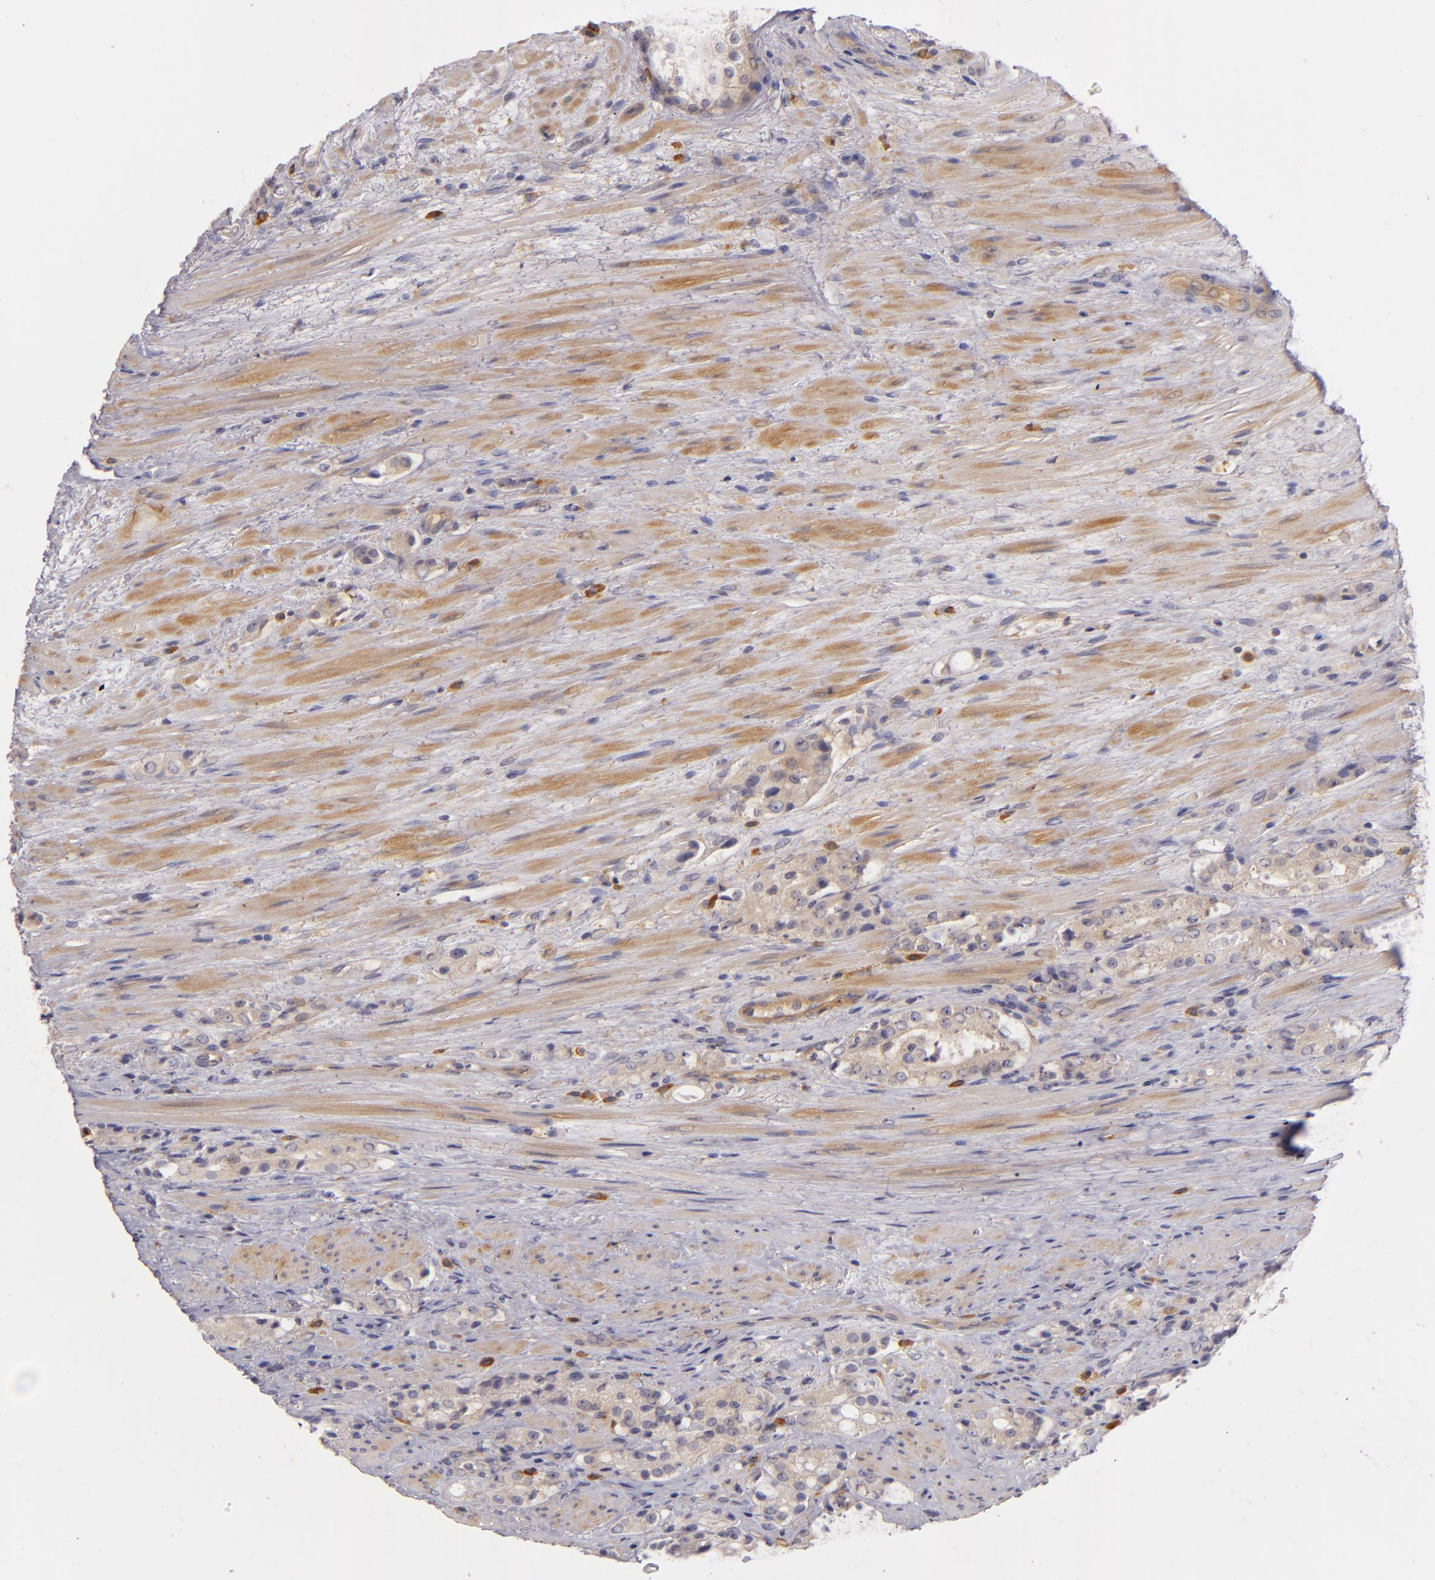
{"staining": {"intensity": "weak", "quantity": "<25%", "location": "cytoplasmic/membranous"}, "tissue": "prostate cancer", "cell_type": "Tumor cells", "image_type": "cancer", "snomed": [{"axis": "morphology", "description": "Adenocarcinoma, High grade"}, {"axis": "topography", "description": "Prostate"}], "caption": "Image shows no significant protein positivity in tumor cells of high-grade adenocarcinoma (prostate).", "gene": "CD83", "patient": {"sex": "male", "age": 72}}